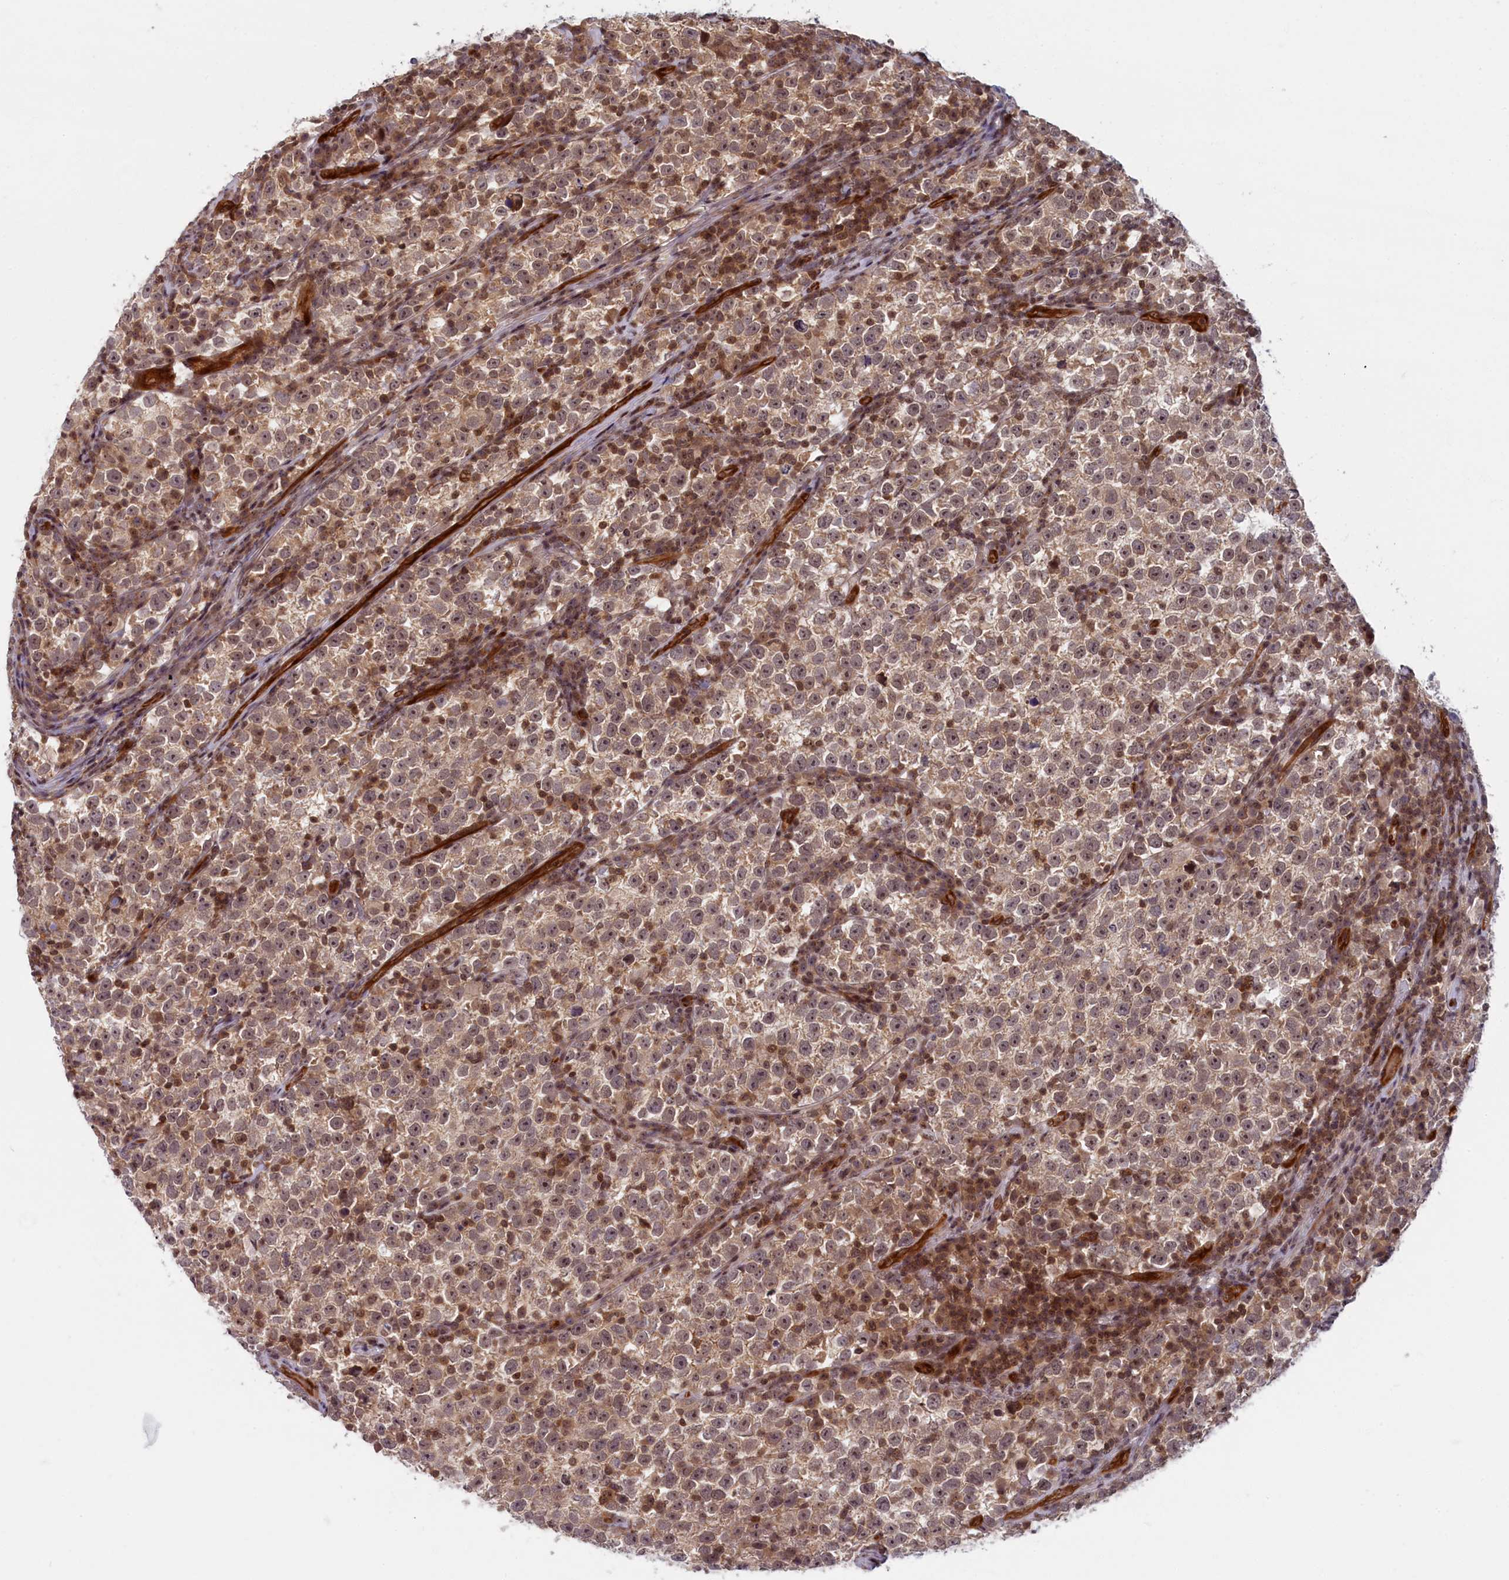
{"staining": {"intensity": "moderate", "quantity": ">75%", "location": "cytoplasmic/membranous,nuclear"}, "tissue": "testis cancer", "cell_type": "Tumor cells", "image_type": "cancer", "snomed": [{"axis": "morphology", "description": "Normal tissue, NOS"}, {"axis": "morphology", "description": "Seminoma, NOS"}, {"axis": "topography", "description": "Testis"}], "caption": "A micrograph of testis cancer stained for a protein demonstrates moderate cytoplasmic/membranous and nuclear brown staining in tumor cells. The staining was performed using DAB (3,3'-diaminobenzidine), with brown indicating positive protein expression. Nuclei are stained blue with hematoxylin.", "gene": "SNRK", "patient": {"sex": "male", "age": 43}}